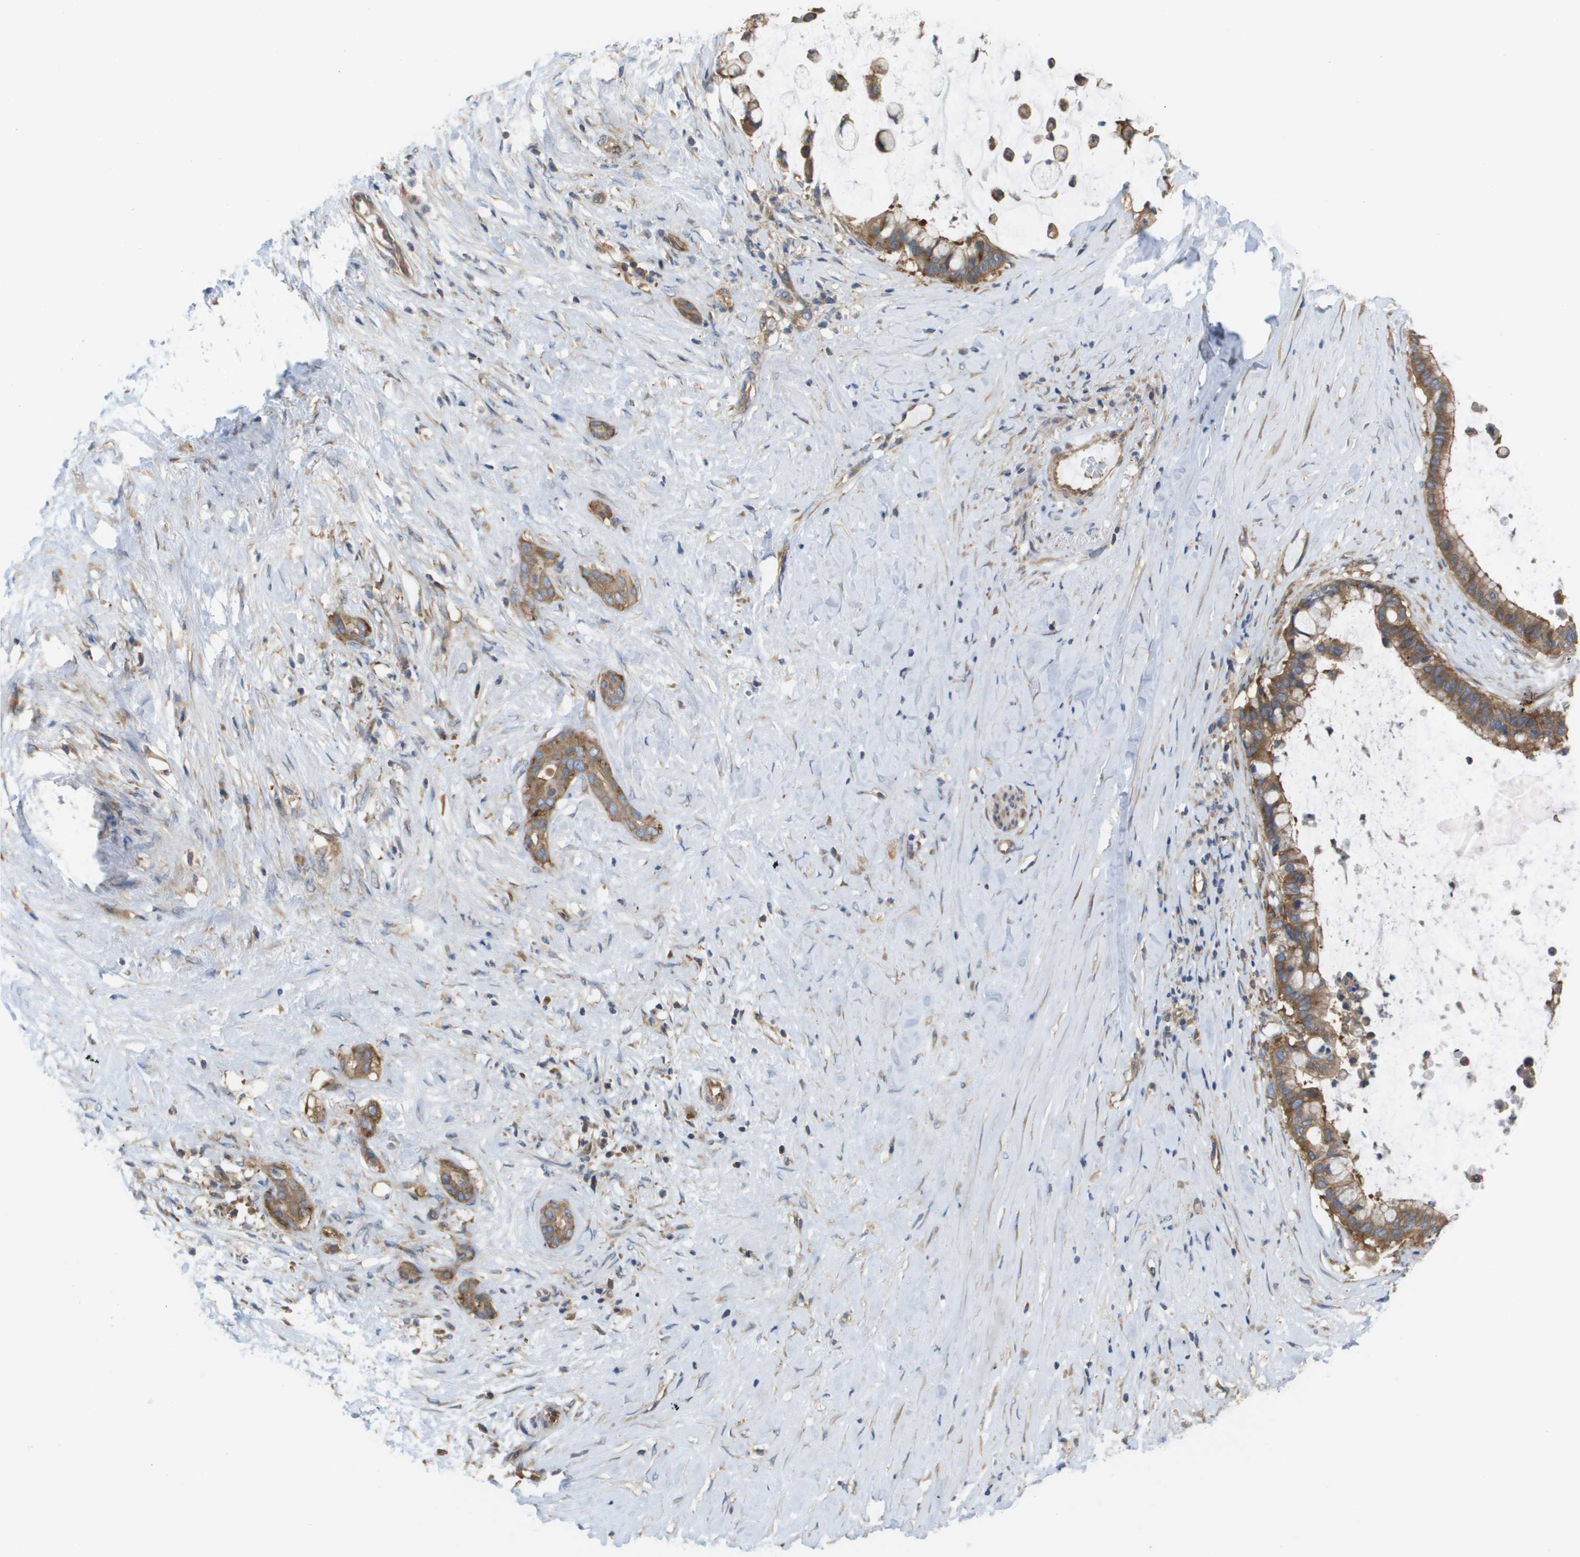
{"staining": {"intensity": "moderate", "quantity": ">75%", "location": "cytoplasmic/membranous"}, "tissue": "pancreatic cancer", "cell_type": "Tumor cells", "image_type": "cancer", "snomed": [{"axis": "morphology", "description": "Adenocarcinoma, NOS"}, {"axis": "topography", "description": "Pancreas"}], "caption": "Immunohistochemical staining of adenocarcinoma (pancreatic) shows medium levels of moderate cytoplasmic/membranous expression in about >75% of tumor cells.", "gene": "EIF4G2", "patient": {"sex": "male", "age": 41}}